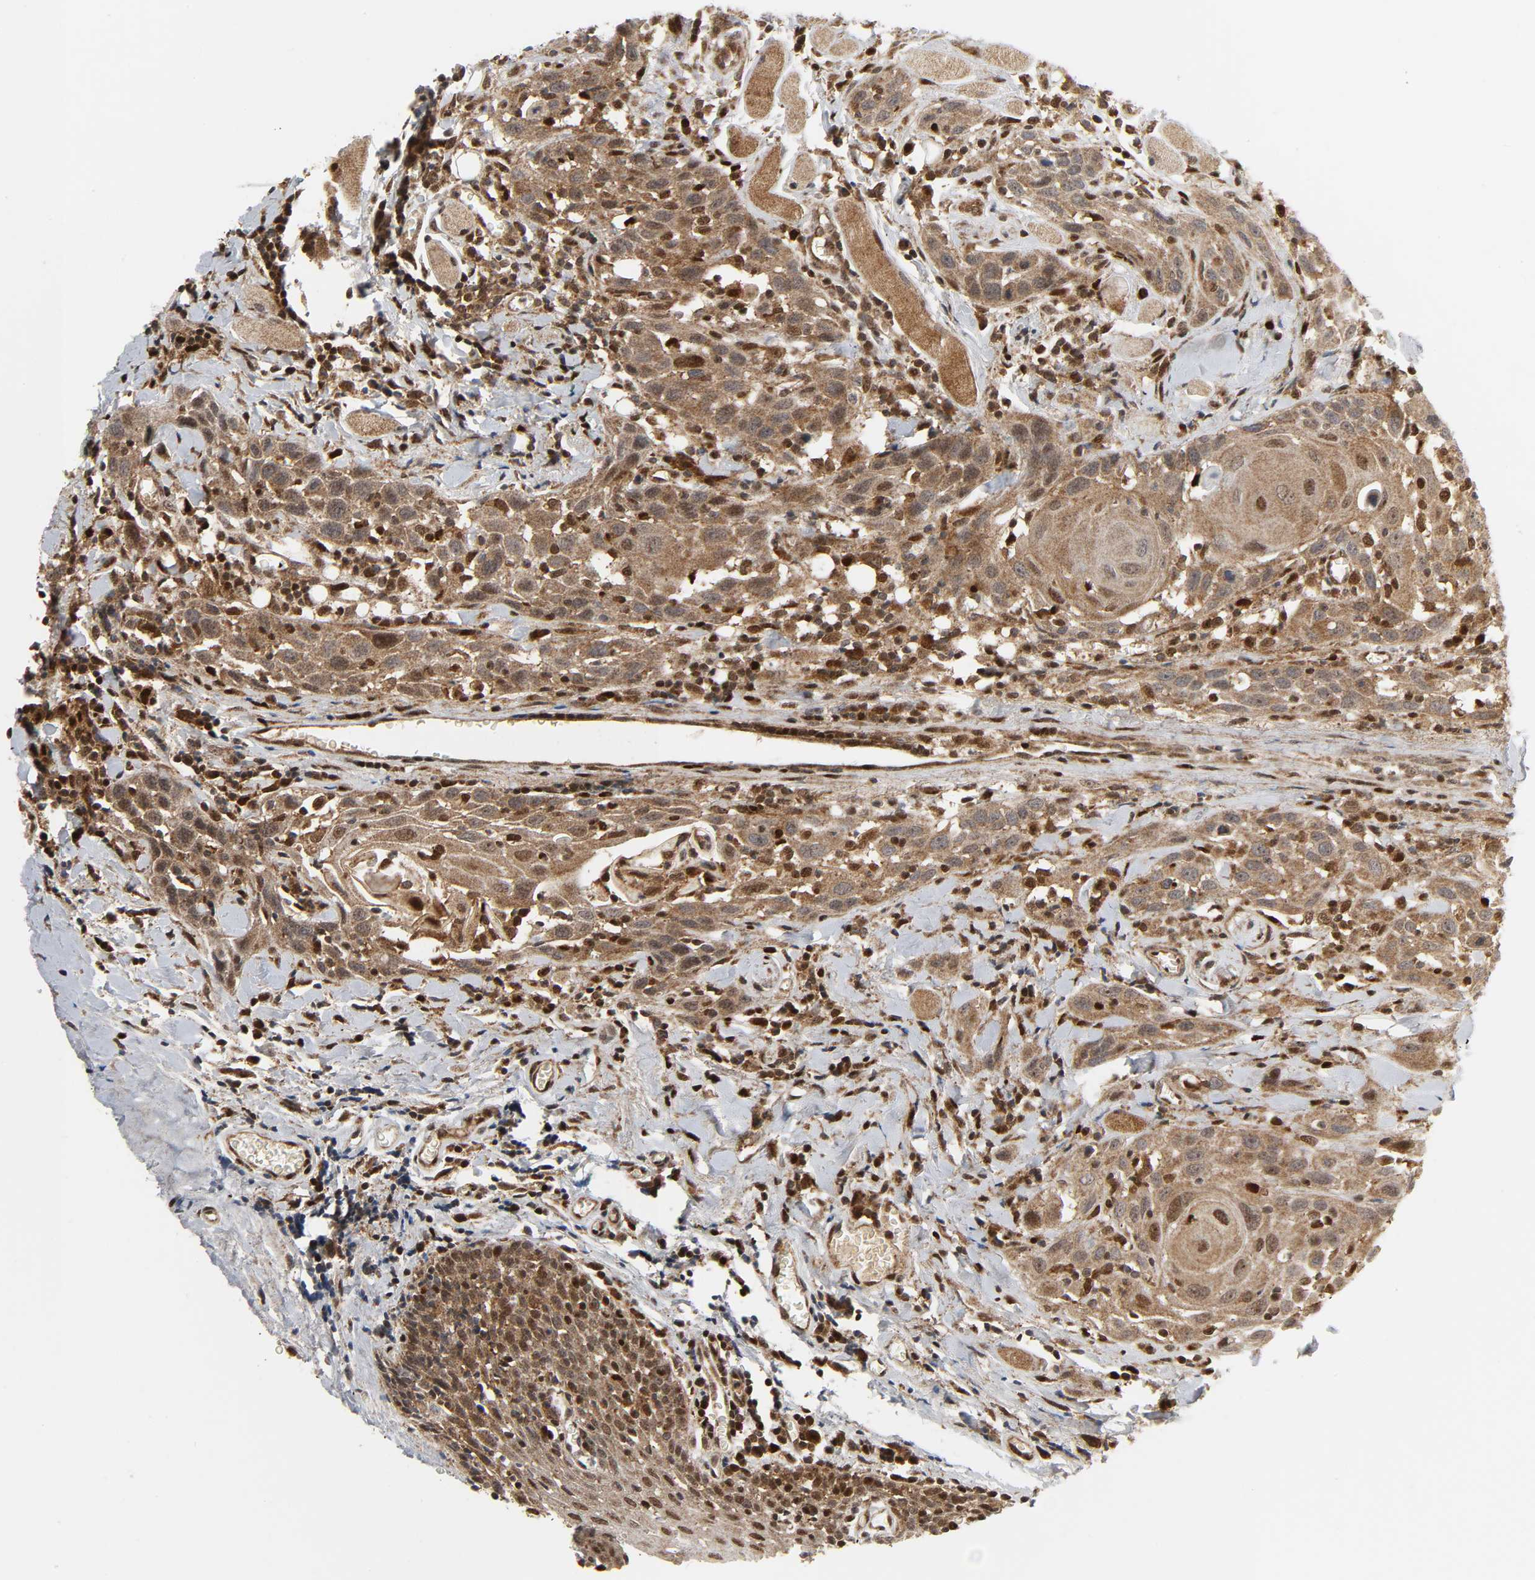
{"staining": {"intensity": "moderate", "quantity": ">75%", "location": "cytoplasmic/membranous,nuclear"}, "tissue": "head and neck cancer", "cell_type": "Tumor cells", "image_type": "cancer", "snomed": [{"axis": "morphology", "description": "Squamous cell carcinoma, NOS"}, {"axis": "topography", "description": "Oral tissue"}, {"axis": "topography", "description": "Head-Neck"}], "caption": "Head and neck squamous cell carcinoma stained with immunohistochemistry (IHC) demonstrates moderate cytoplasmic/membranous and nuclear staining in about >75% of tumor cells.", "gene": "CHUK", "patient": {"sex": "female", "age": 50}}